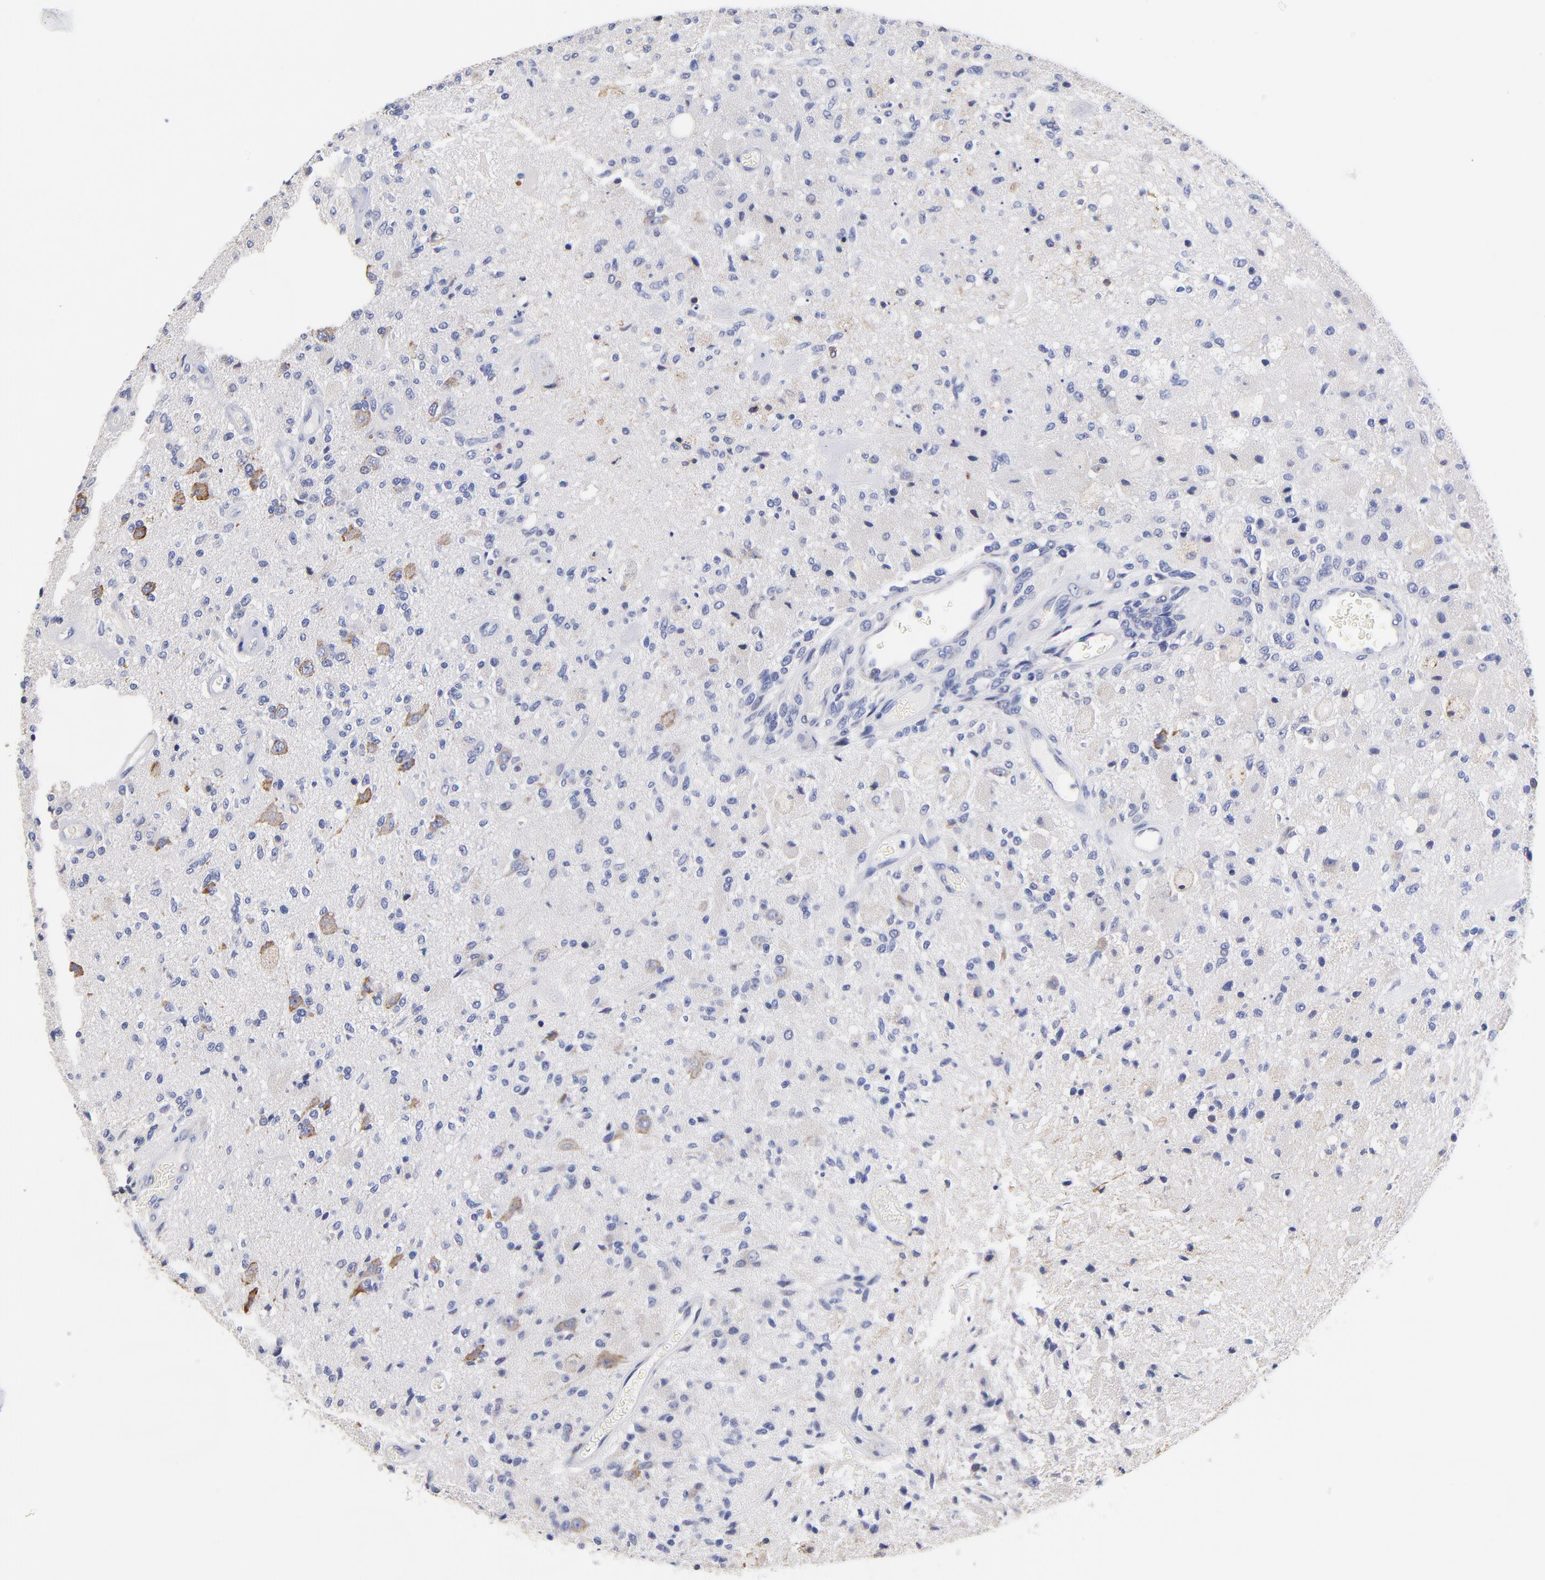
{"staining": {"intensity": "moderate", "quantity": "<25%", "location": "cytoplasmic/membranous"}, "tissue": "glioma", "cell_type": "Tumor cells", "image_type": "cancer", "snomed": [{"axis": "morphology", "description": "Normal tissue, NOS"}, {"axis": "morphology", "description": "Glioma, malignant, High grade"}, {"axis": "topography", "description": "Cerebral cortex"}], "caption": "Protein analysis of glioma tissue shows moderate cytoplasmic/membranous staining in about <25% of tumor cells.", "gene": "LAX1", "patient": {"sex": "male", "age": 77}}